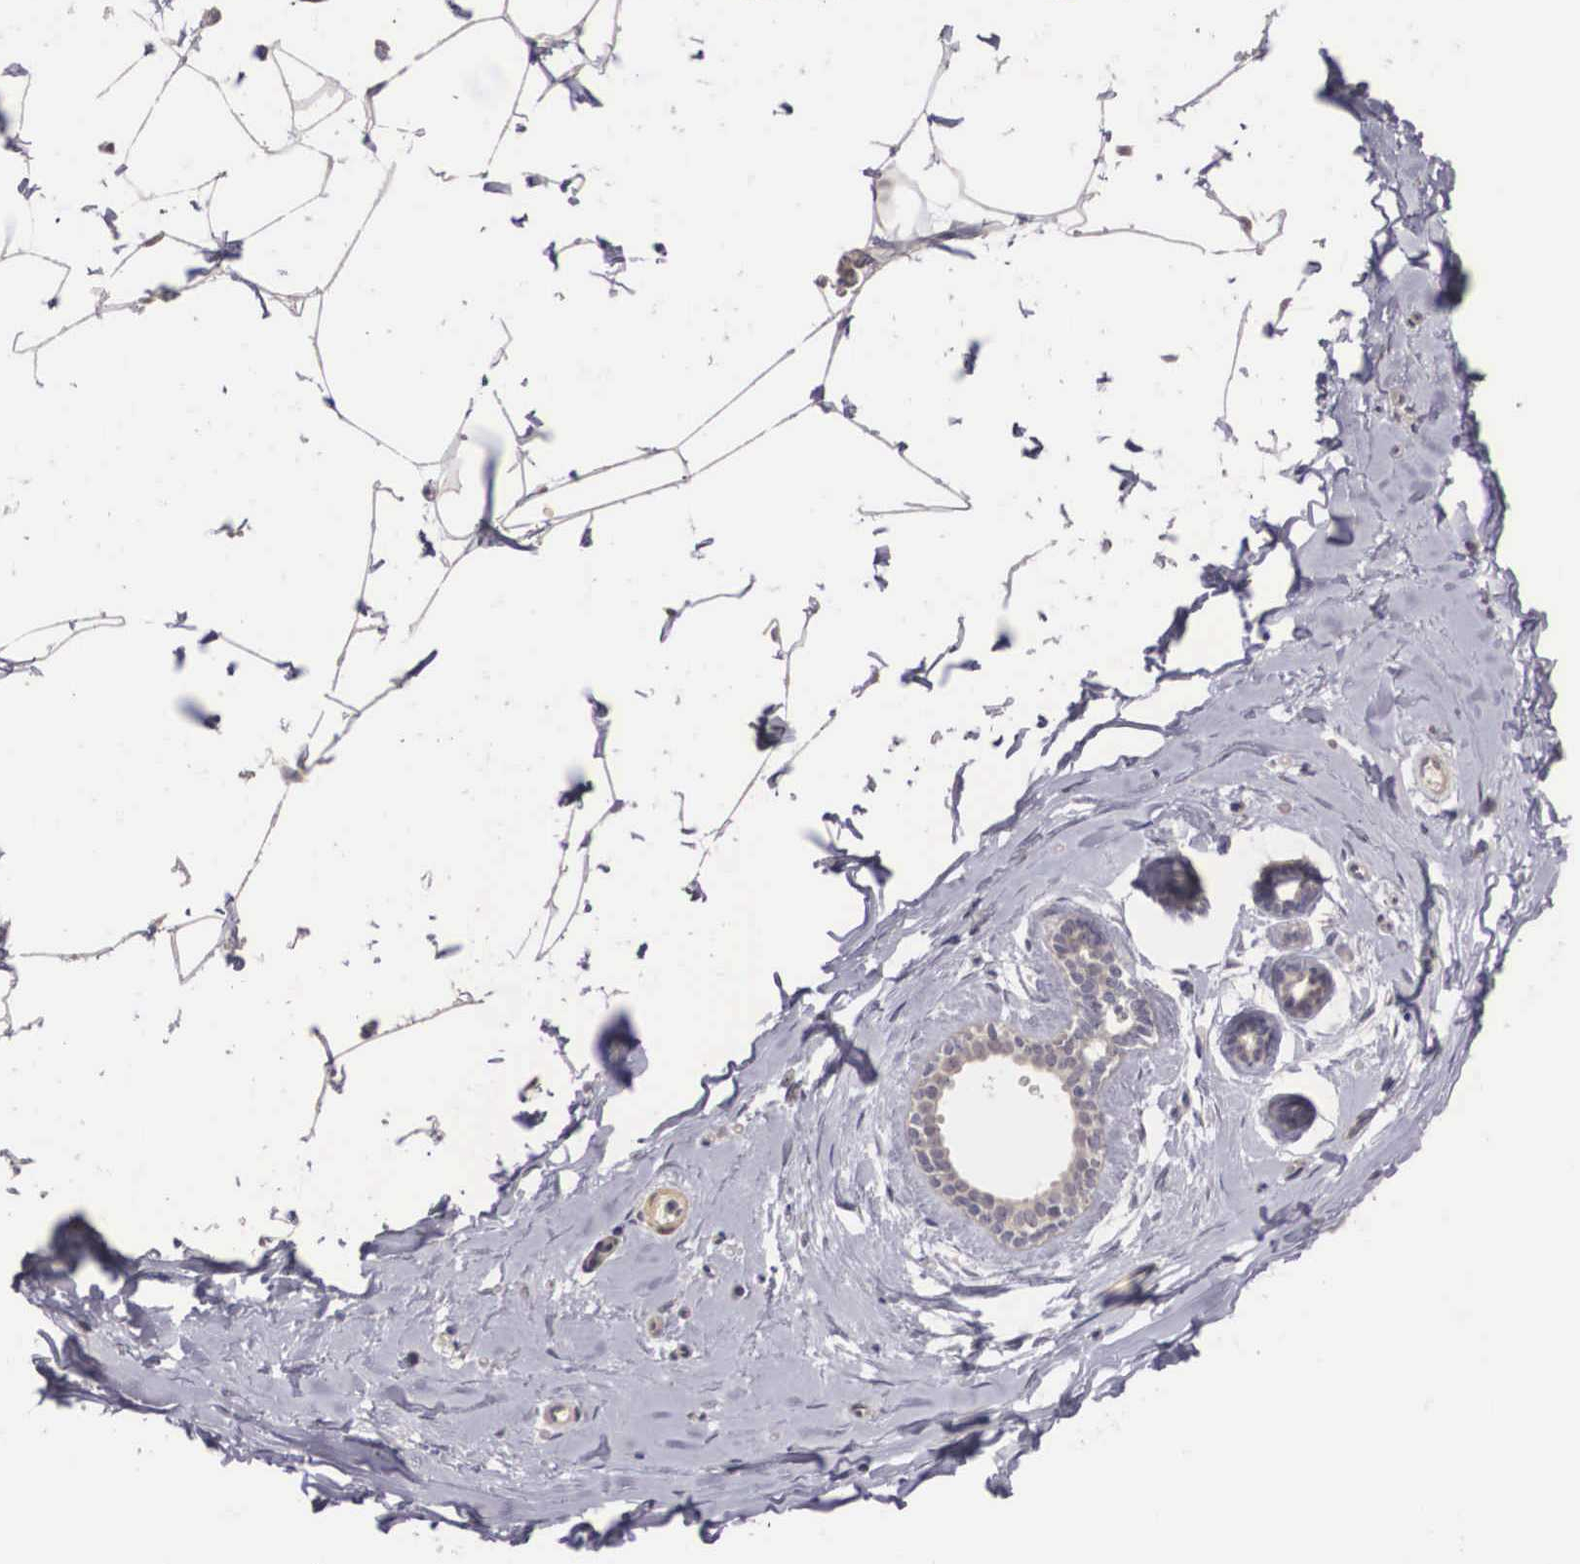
{"staining": {"intensity": "negative", "quantity": "none", "location": "none"}, "tissue": "adipose tissue", "cell_type": "Adipocytes", "image_type": "normal", "snomed": [{"axis": "morphology", "description": "Normal tissue, NOS"}, {"axis": "topography", "description": "Breast"}], "caption": "Adipose tissue stained for a protein using immunohistochemistry demonstrates no positivity adipocytes.", "gene": "ENOX2", "patient": {"sex": "female", "age": 45}}